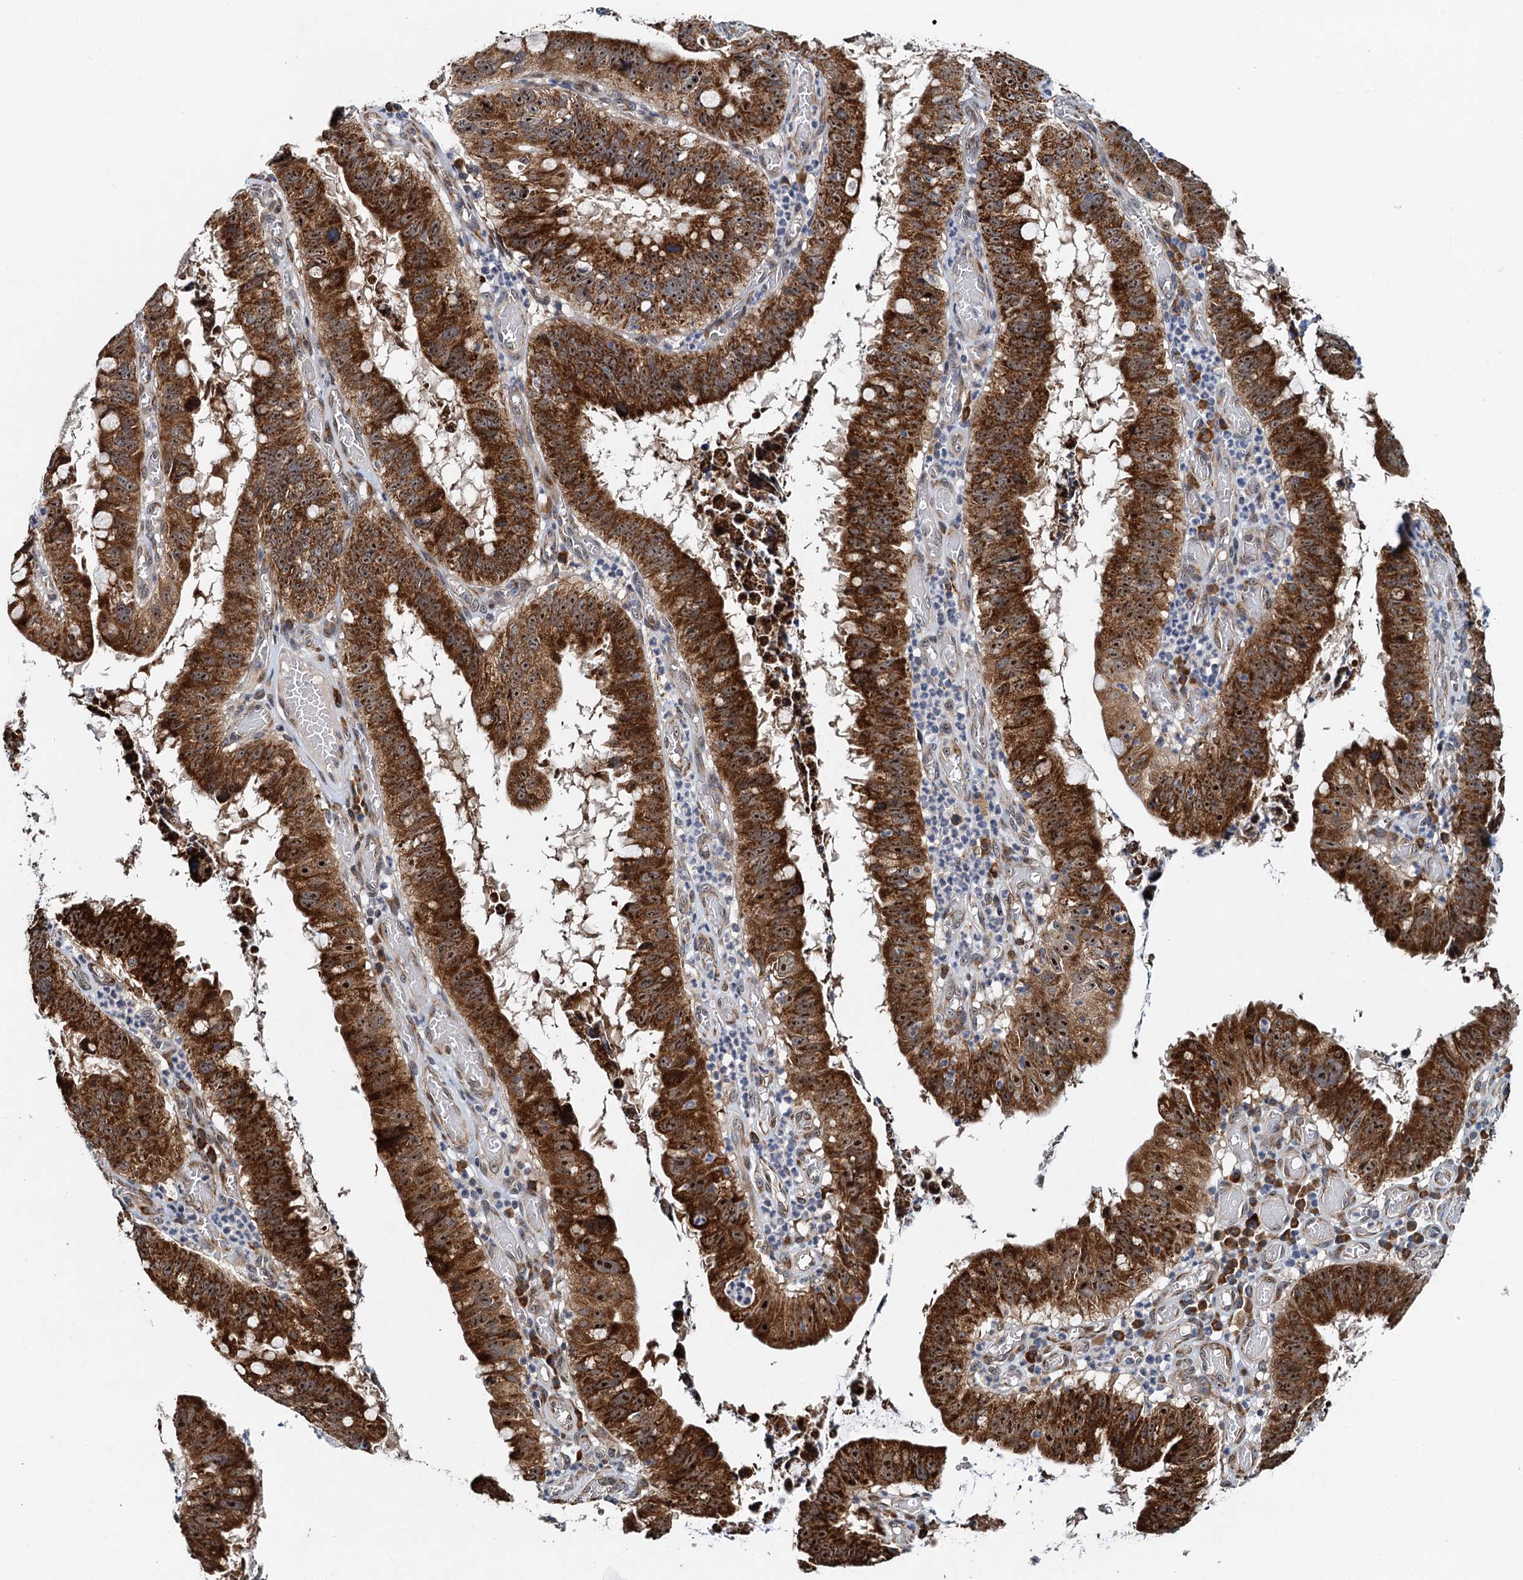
{"staining": {"intensity": "strong", "quantity": ">75%", "location": "cytoplasmic/membranous,nuclear"}, "tissue": "stomach cancer", "cell_type": "Tumor cells", "image_type": "cancer", "snomed": [{"axis": "morphology", "description": "Adenocarcinoma, NOS"}, {"axis": "topography", "description": "Stomach"}], "caption": "Strong cytoplasmic/membranous and nuclear positivity for a protein is appreciated in about >75% of tumor cells of stomach adenocarcinoma using IHC.", "gene": "DNAJC21", "patient": {"sex": "male", "age": 59}}